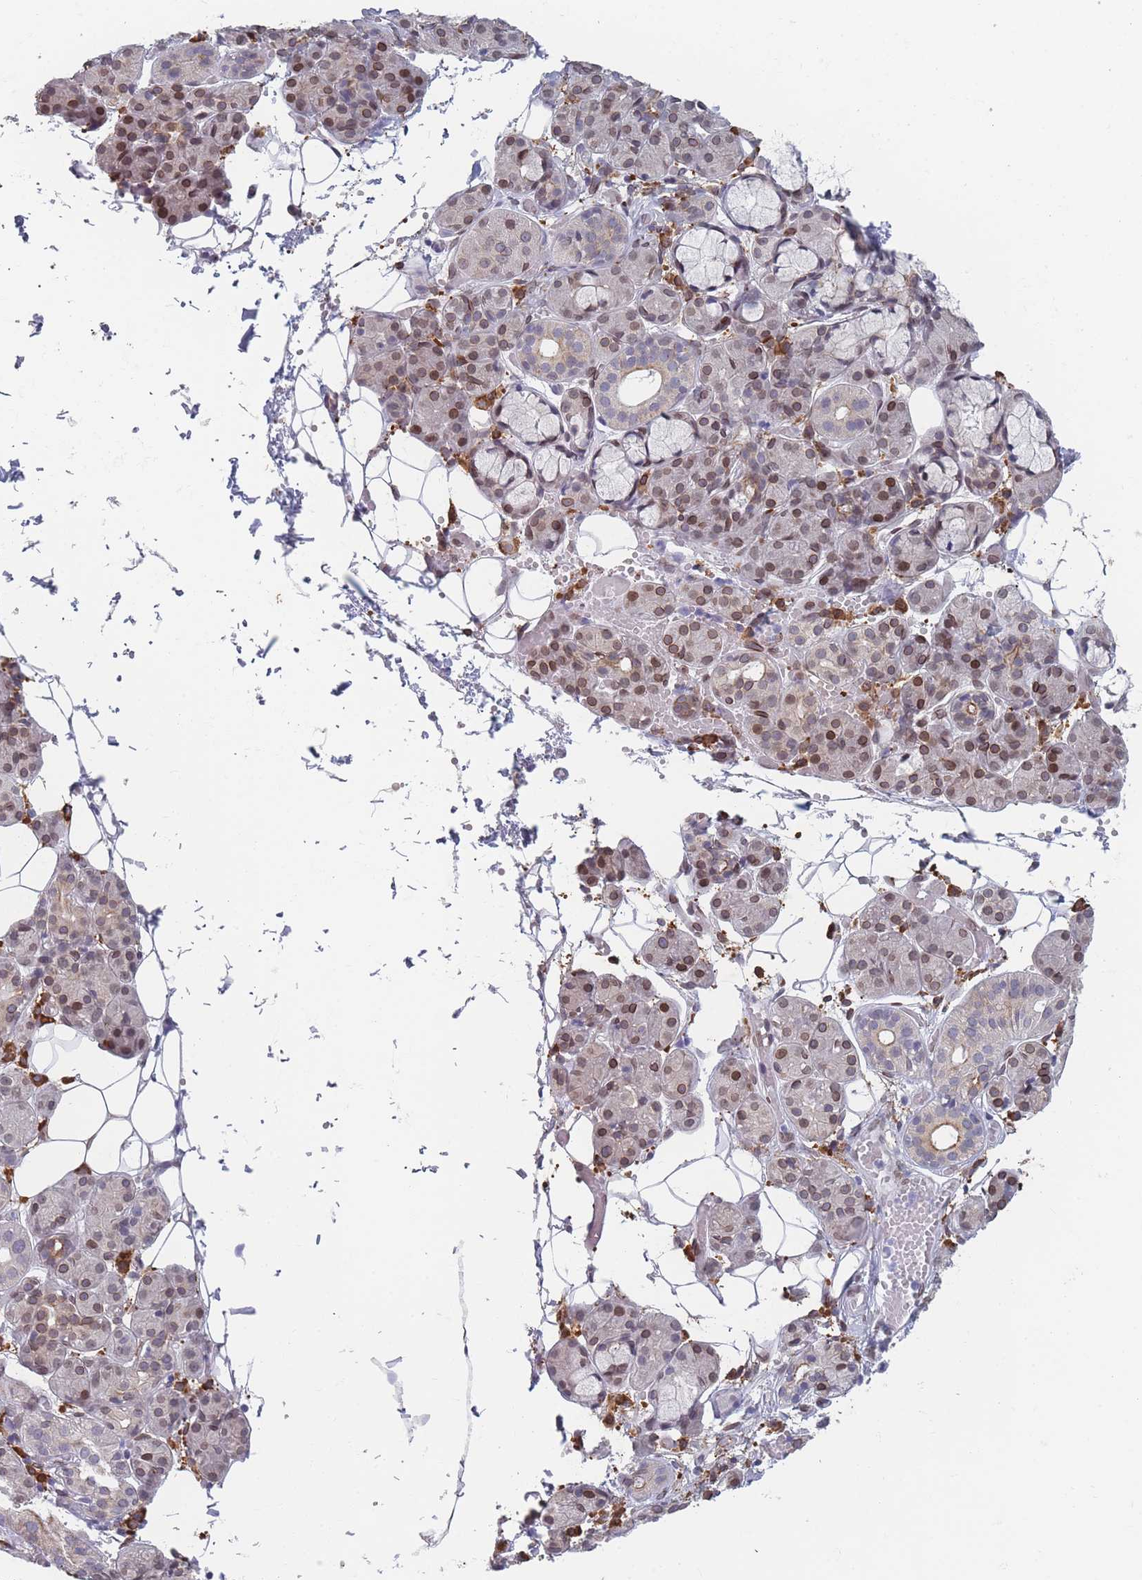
{"staining": {"intensity": "moderate", "quantity": "25%-75%", "location": "cytoplasmic/membranous,nuclear"}, "tissue": "salivary gland", "cell_type": "Glandular cells", "image_type": "normal", "snomed": [{"axis": "morphology", "description": "Normal tissue, NOS"}, {"axis": "topography", "description": "Salivary gland"}], "caption": "Glandular cells reveal medium levels of moderate cytoplasmic/membranous,nuclear expression in about 25%-75% of cells in normal human salivary gland. (IHC, brightfield microscopy, high magnification).", "gene": "ZBTB1", "patient": {"sex": "male", "age": 63}}